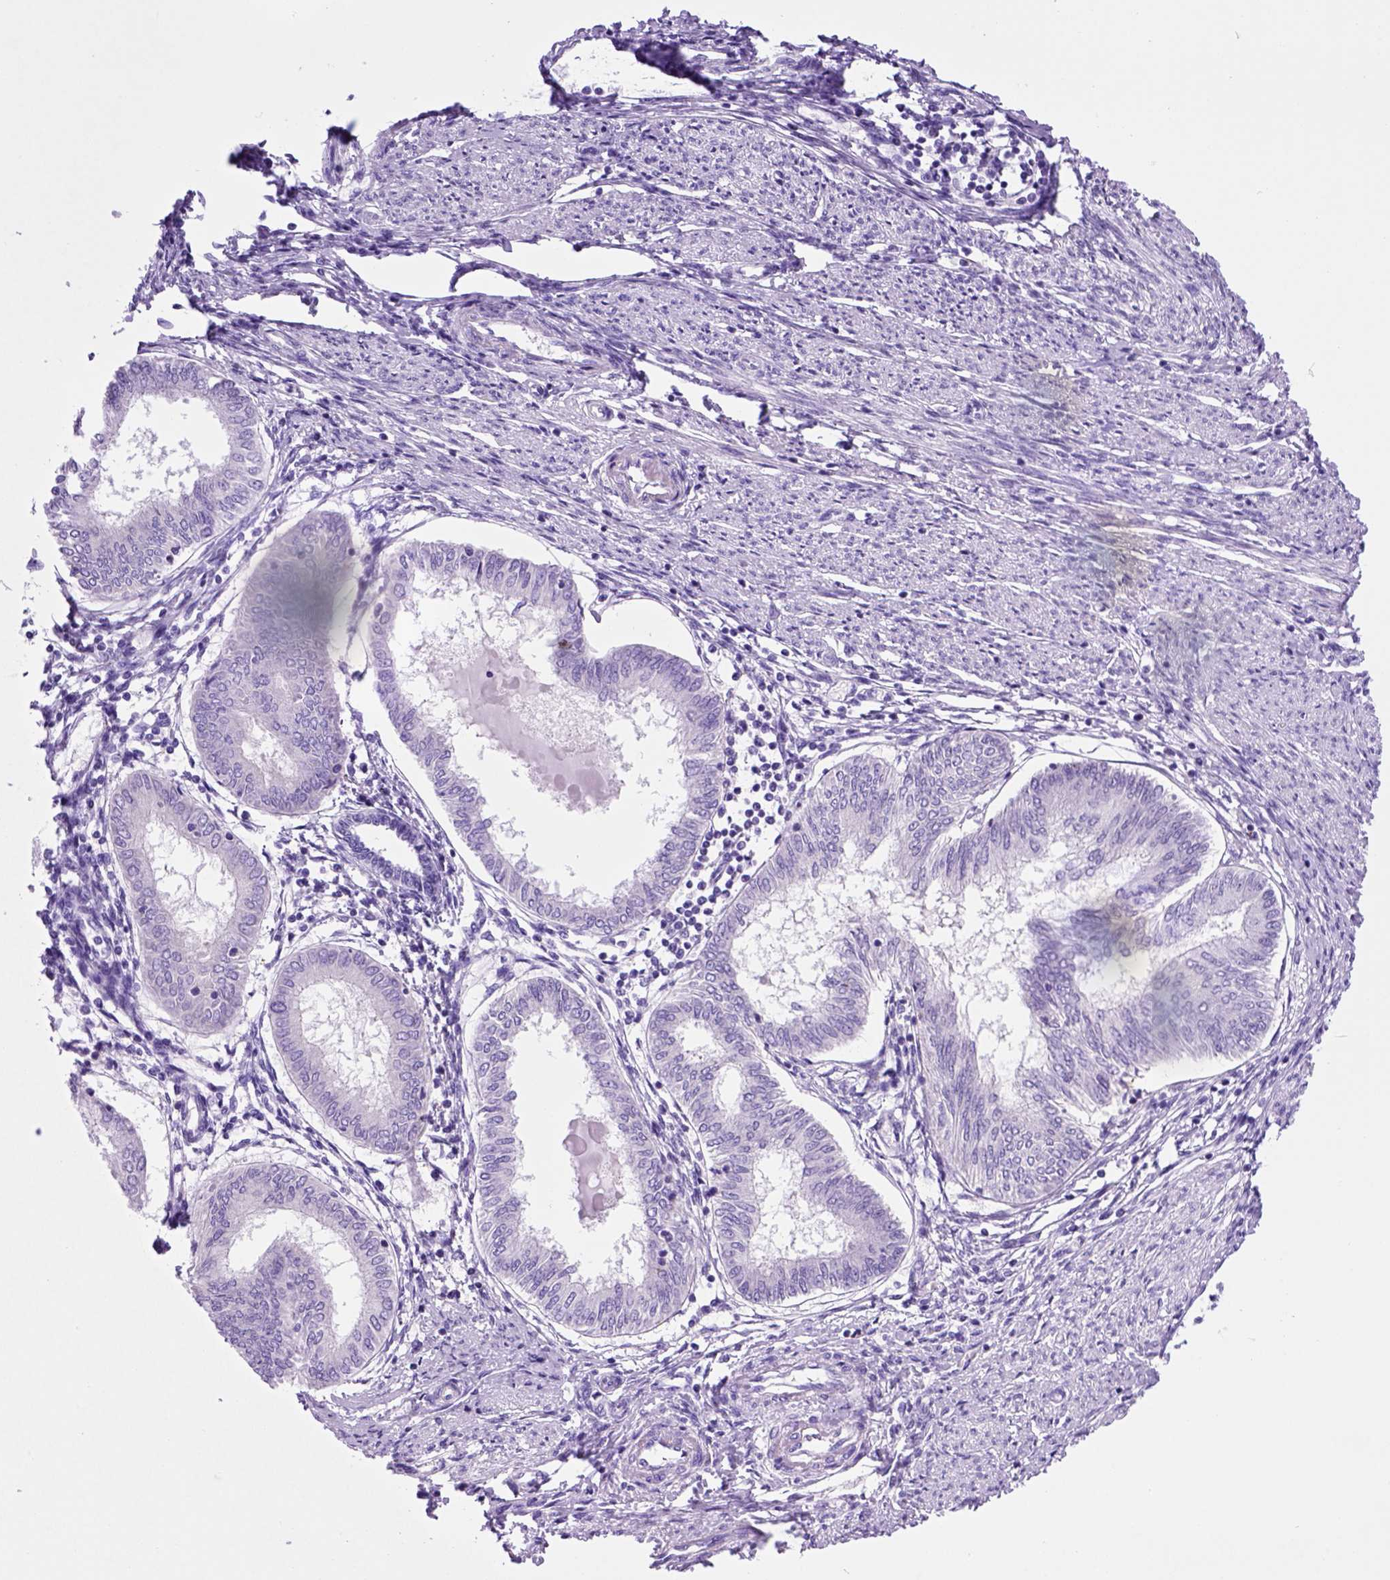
{"staining": {"intensity": "negative", "quantity": "none", "location": "none"}, "tissue": "endometrial cancer", "cell_type": "Tumor cells", "image_type": "cancer", "snomed": [{"axis": "morphology", "description": "Adenocarcinoma, NOS"}, {"axis": "topography", "description": "Endometrium"}], "caption": "IHC of endometrial cancer reveals no positivity in tumor cells.", "gene": "HHIPL2", "patient": {"sex": "female", "age": 68}}